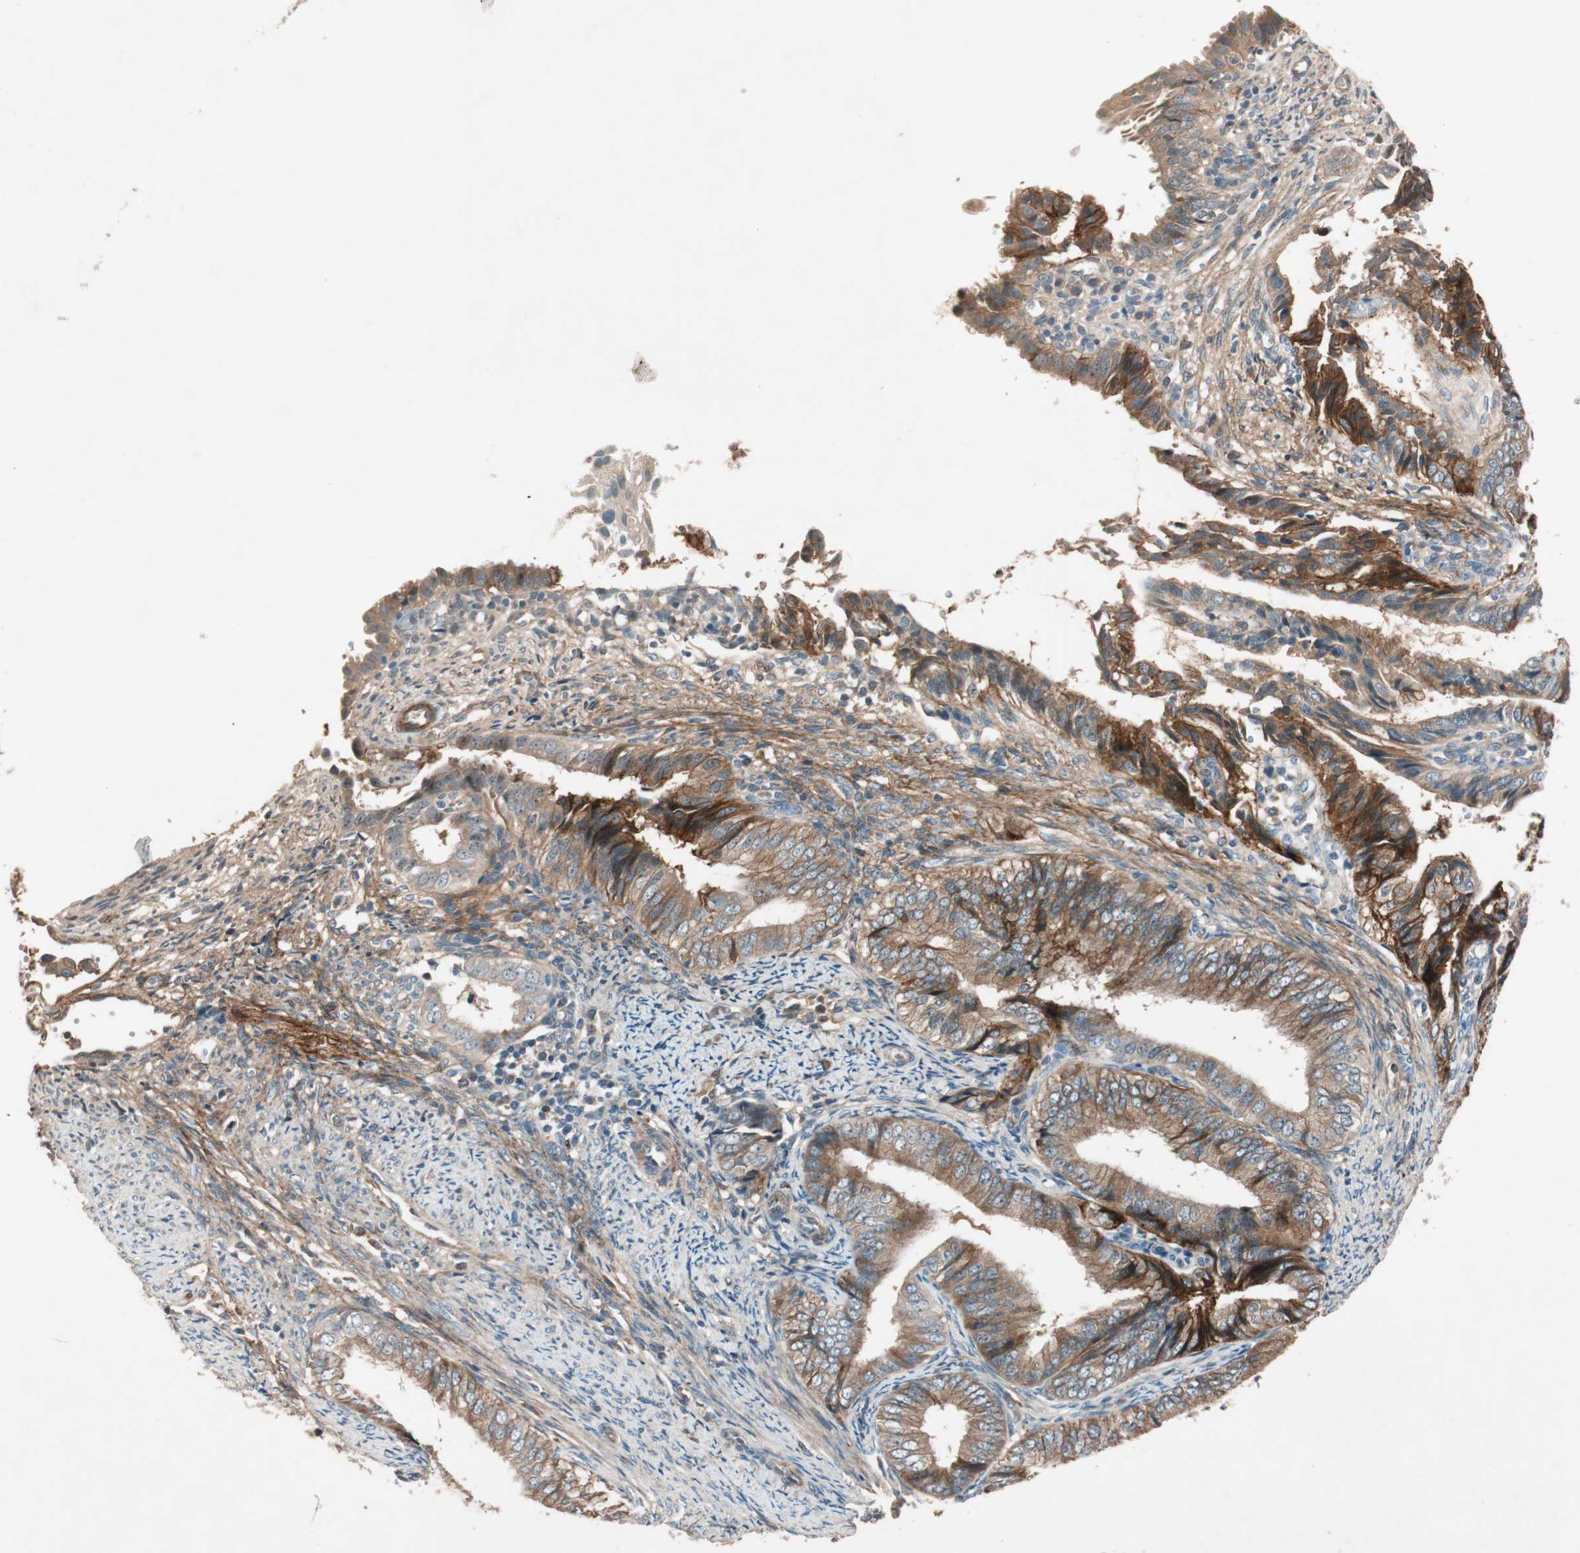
{"staining": {"intensity": "strong", "quantity": ">75%", "location": "cytoplasmic/membranous"}, "tissue": "endometrial cancer", "cell_type": "Tumor cells", "image_type": "cancer", "snomed": [{"axis": "morphology", "description": "Adenocarcinoma, NOS"}, {"axis": "topography", "description": "Endometrium"}], "caption": "Tumor cells exhibit high levels of strong cytoplasmic/membranous expression in approximately >75% of cells in human adenocarcinoma (endometrial).", "gene": "EPHA6", "patient": {"sex": "female", "age": 58}}